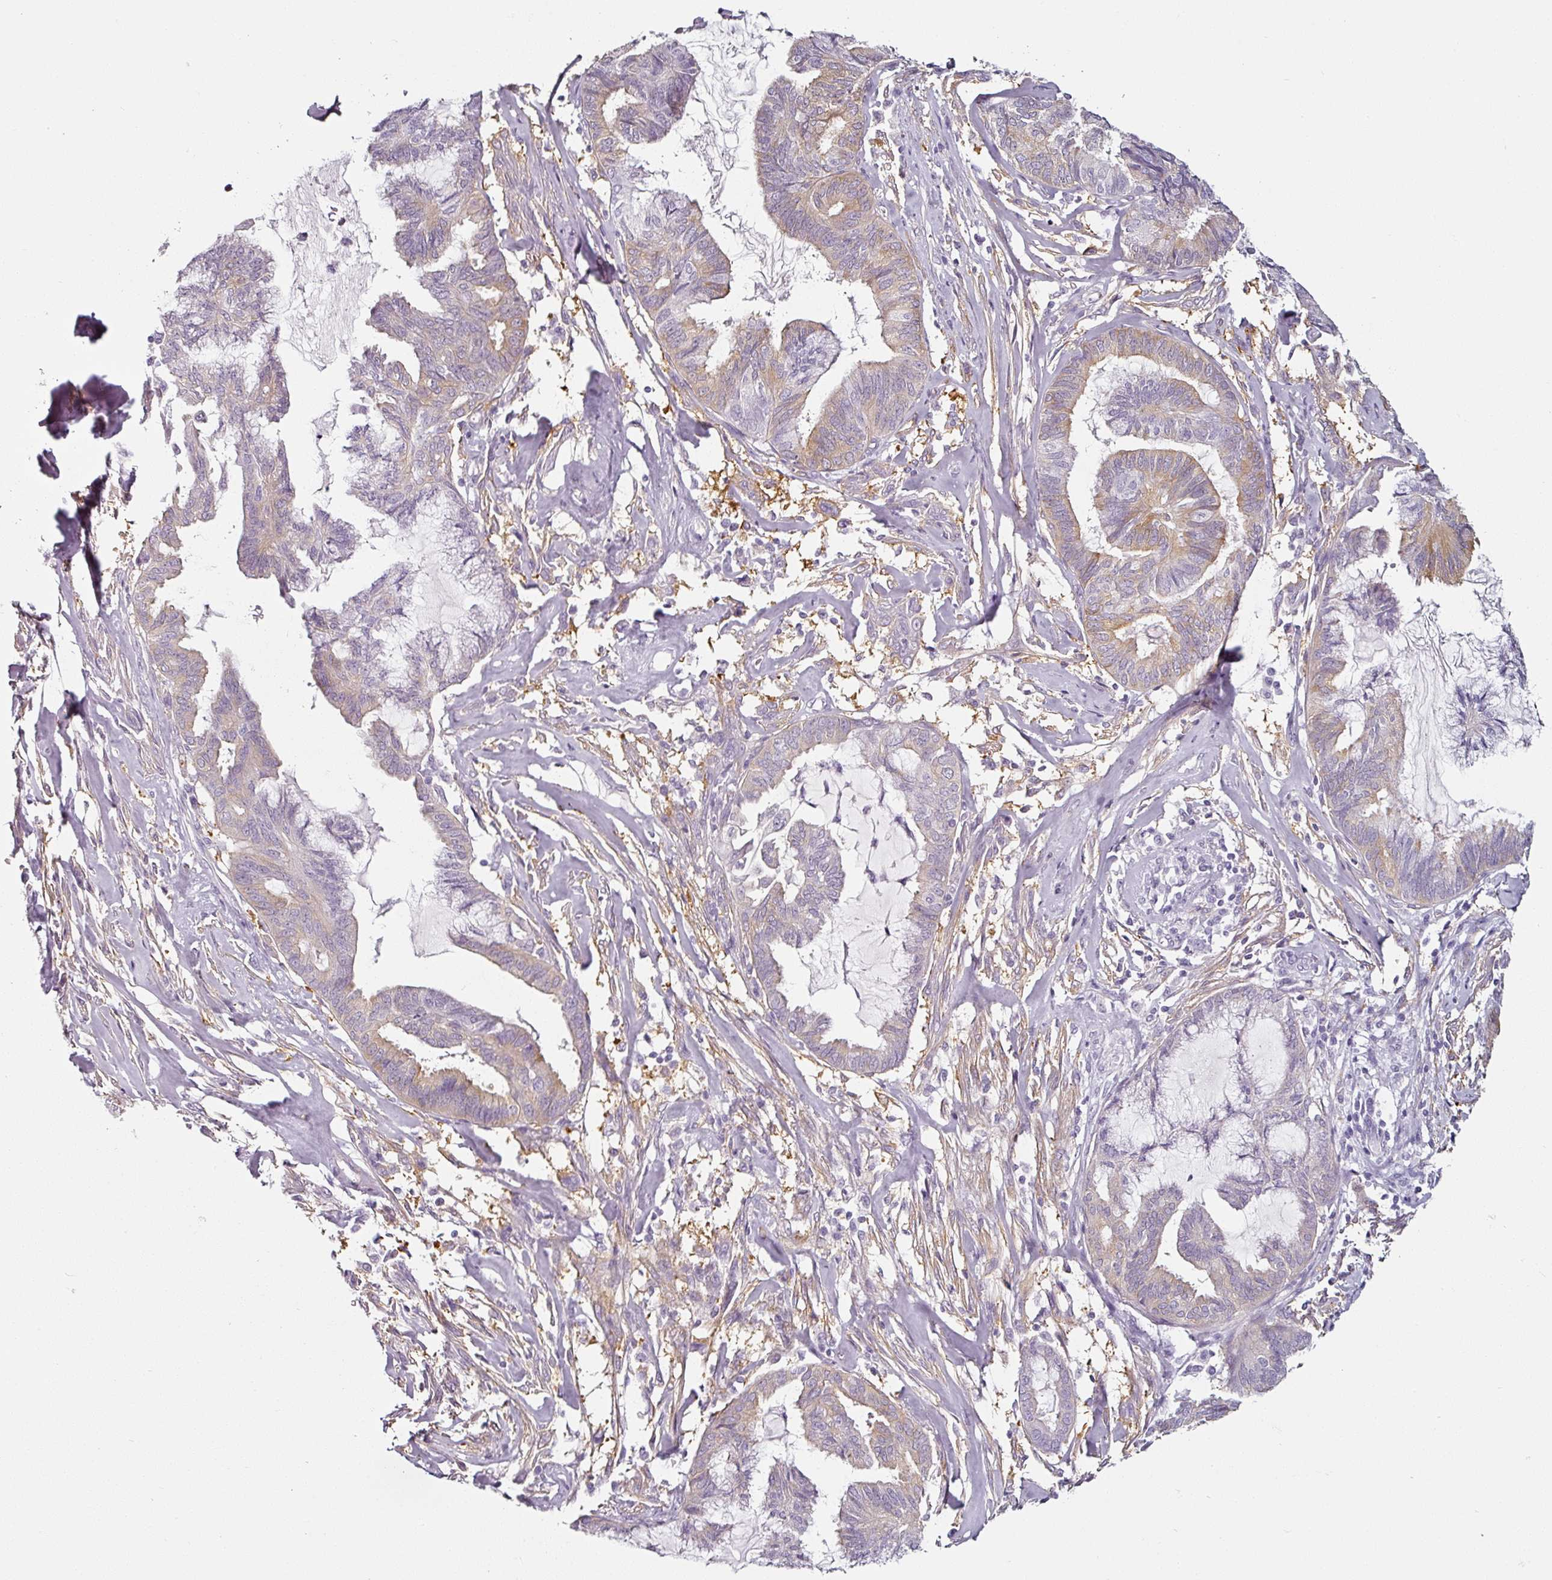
{"staining": {"intensity": "weak", "quantity": "25%-75%", "location": "cytoplasmic/membranous"}, "tissue": "endometrial cancer", "cell_type": "Tumor cells", "image_type": "cancer", "snomed": [{"axis": "morphology", "description": "Adenocarcinoma, NOS"}, {"axis": "topography", "description": "Endometrium"}], "caption": "Immunohistochemistry photomicrograph of endometrial cancer (adenocarcinoma) stained for a protein (brown), which reveals low levels of weak cytoplasmic/membranous staining in about 25%-75% of tumor cells.", "gene": "CAP2", "patient": {"sex": "female", "age": 86}}